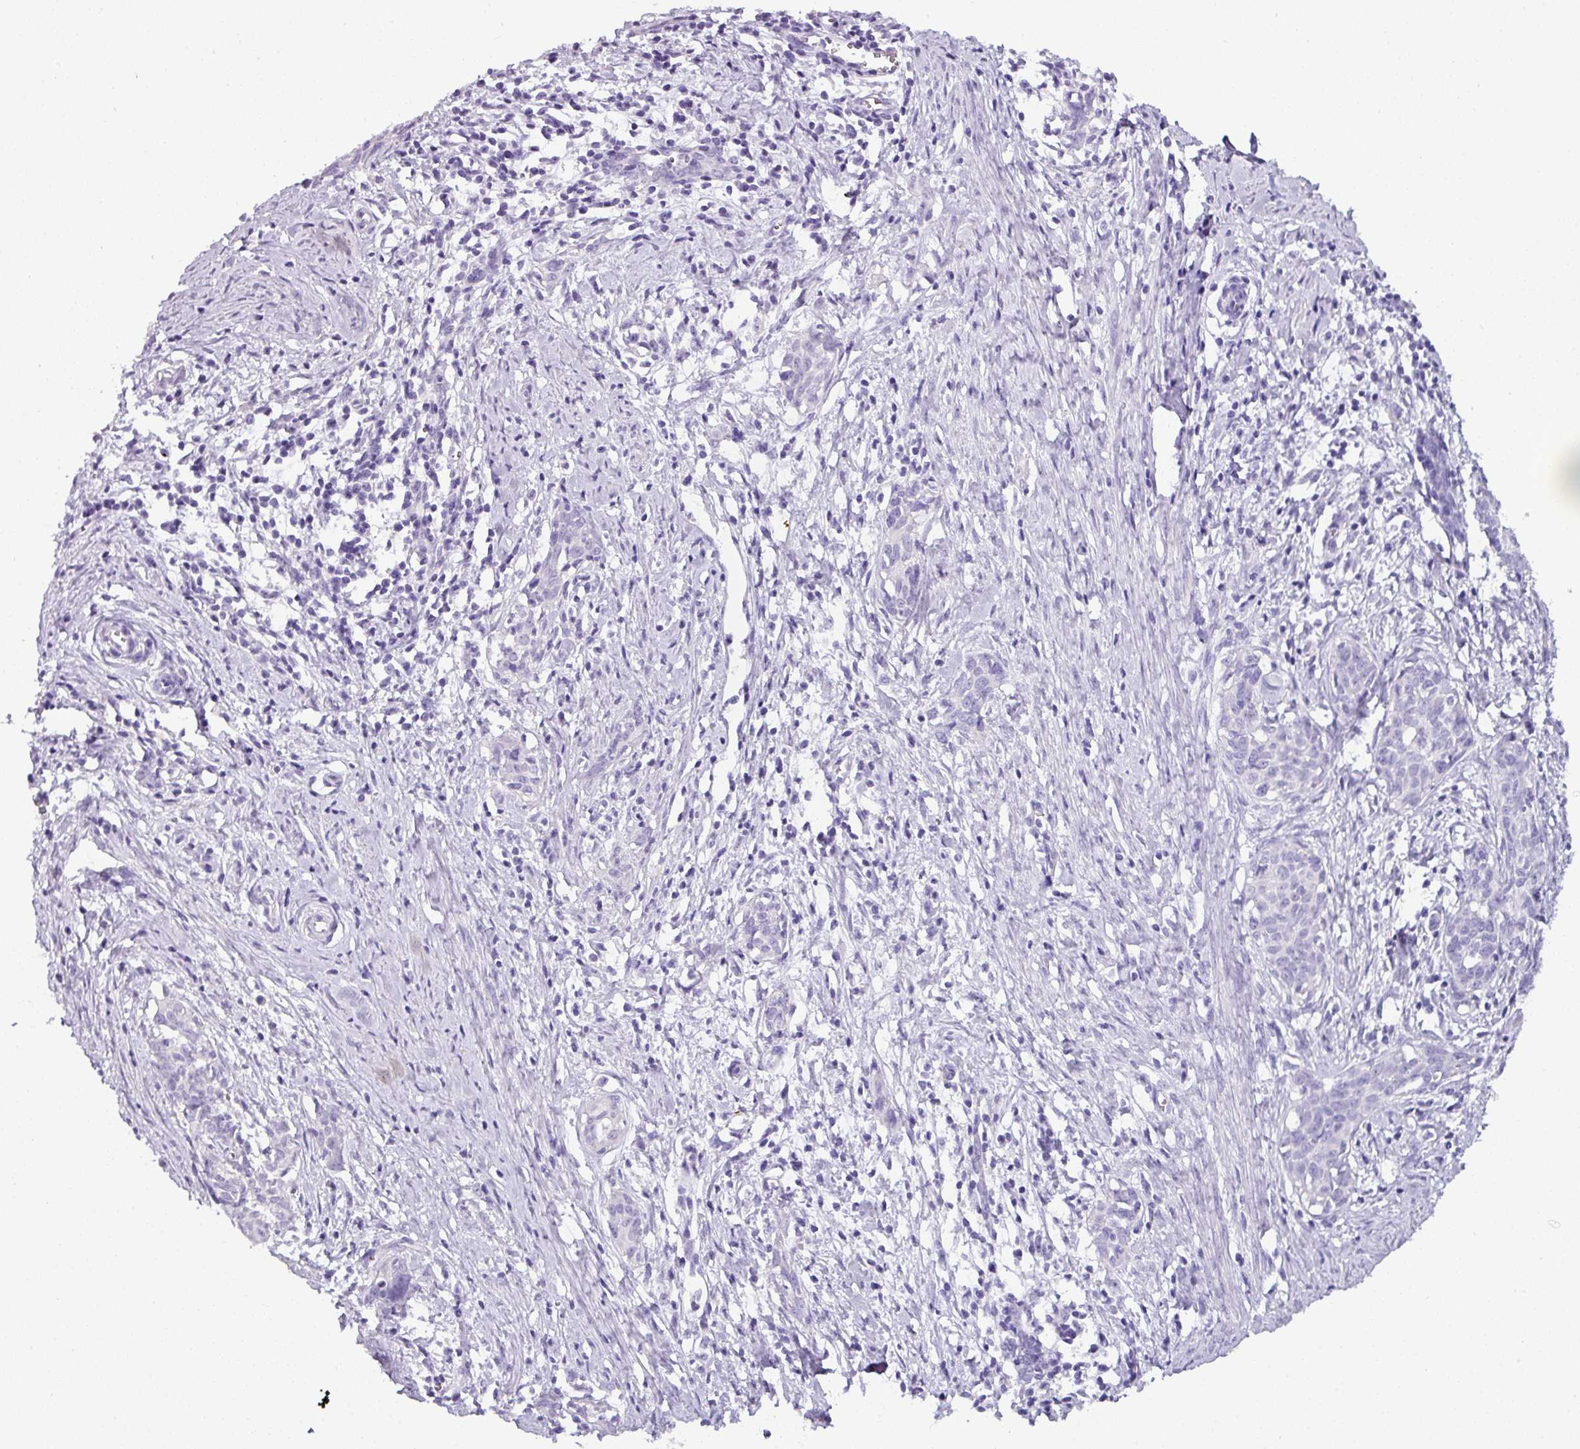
{"staining": {"intensity": "negative", "quantity": "none", "location": "none"}, "tissue": "cervical cancer", "cell_type": "Tumor cells", "image_type": "cancer", "snomed": [{"axis": "morphology", "description": "Squamous cell carcinoma, NOS"}, {"axis": "topography", "description": "Cervix"}], "caption": "DAB (3,3'-diaminobenzidine) immunohistochemical staining of human cervical cancer (squamous cell carcinoma) displays no significant positivity in tumor cells.", "gene": "NAPSA", "patient": {"sex": "female", "age": 52}}